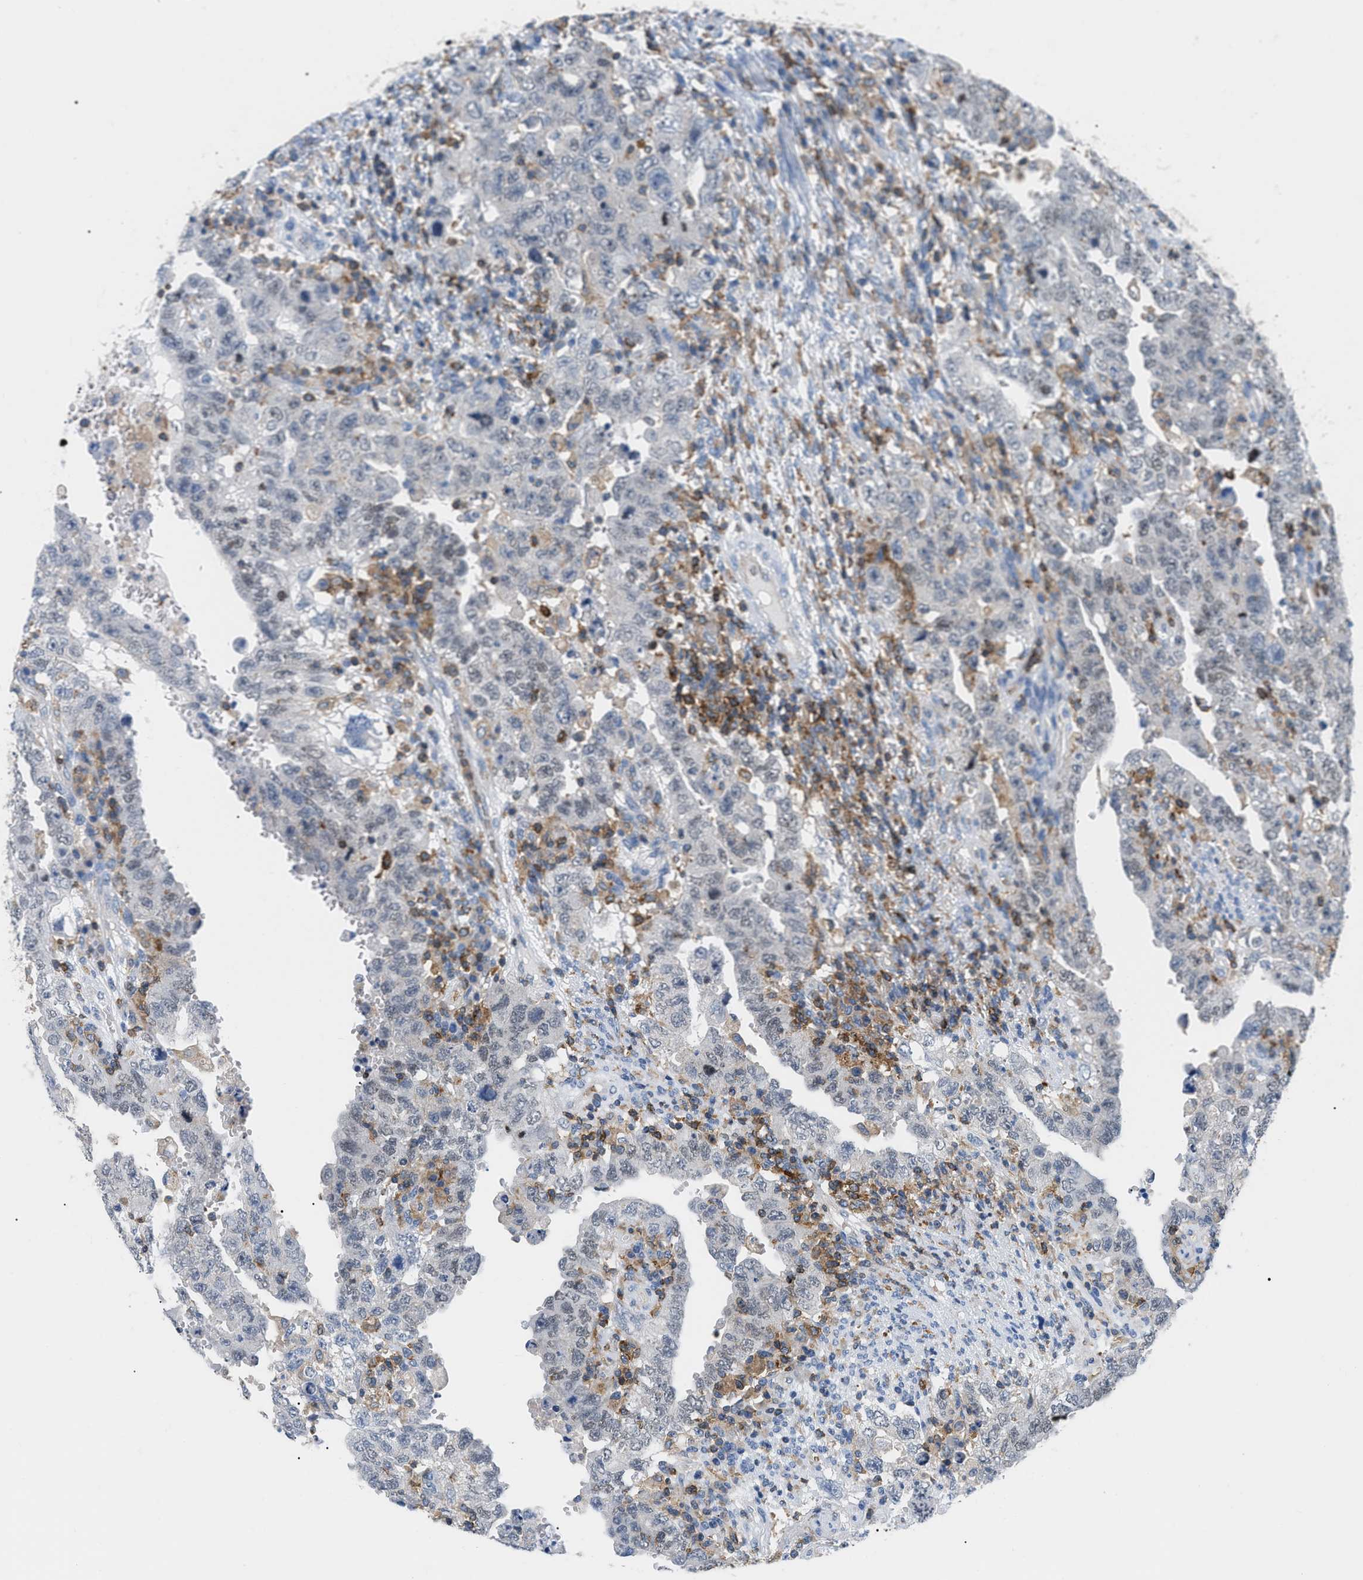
{"staining": {"intensity": "negative", "quantity": "none", "location": "none"}, "tissue": "testis cancer", "cell_type": "Tumor cells", "image_type": "cancer", "snomed": [{"axis": "morphology", "description": "Carcinoma, Embryonal, NOS"}, {"axis": "topography", "description": "Testis"}], "caption": "An IHC image of testis cancer is shown. There is no staining in tumor cells of testis cancer.", "gene": "INPP5D", "patient": {"sex": "male", "age": 26}}